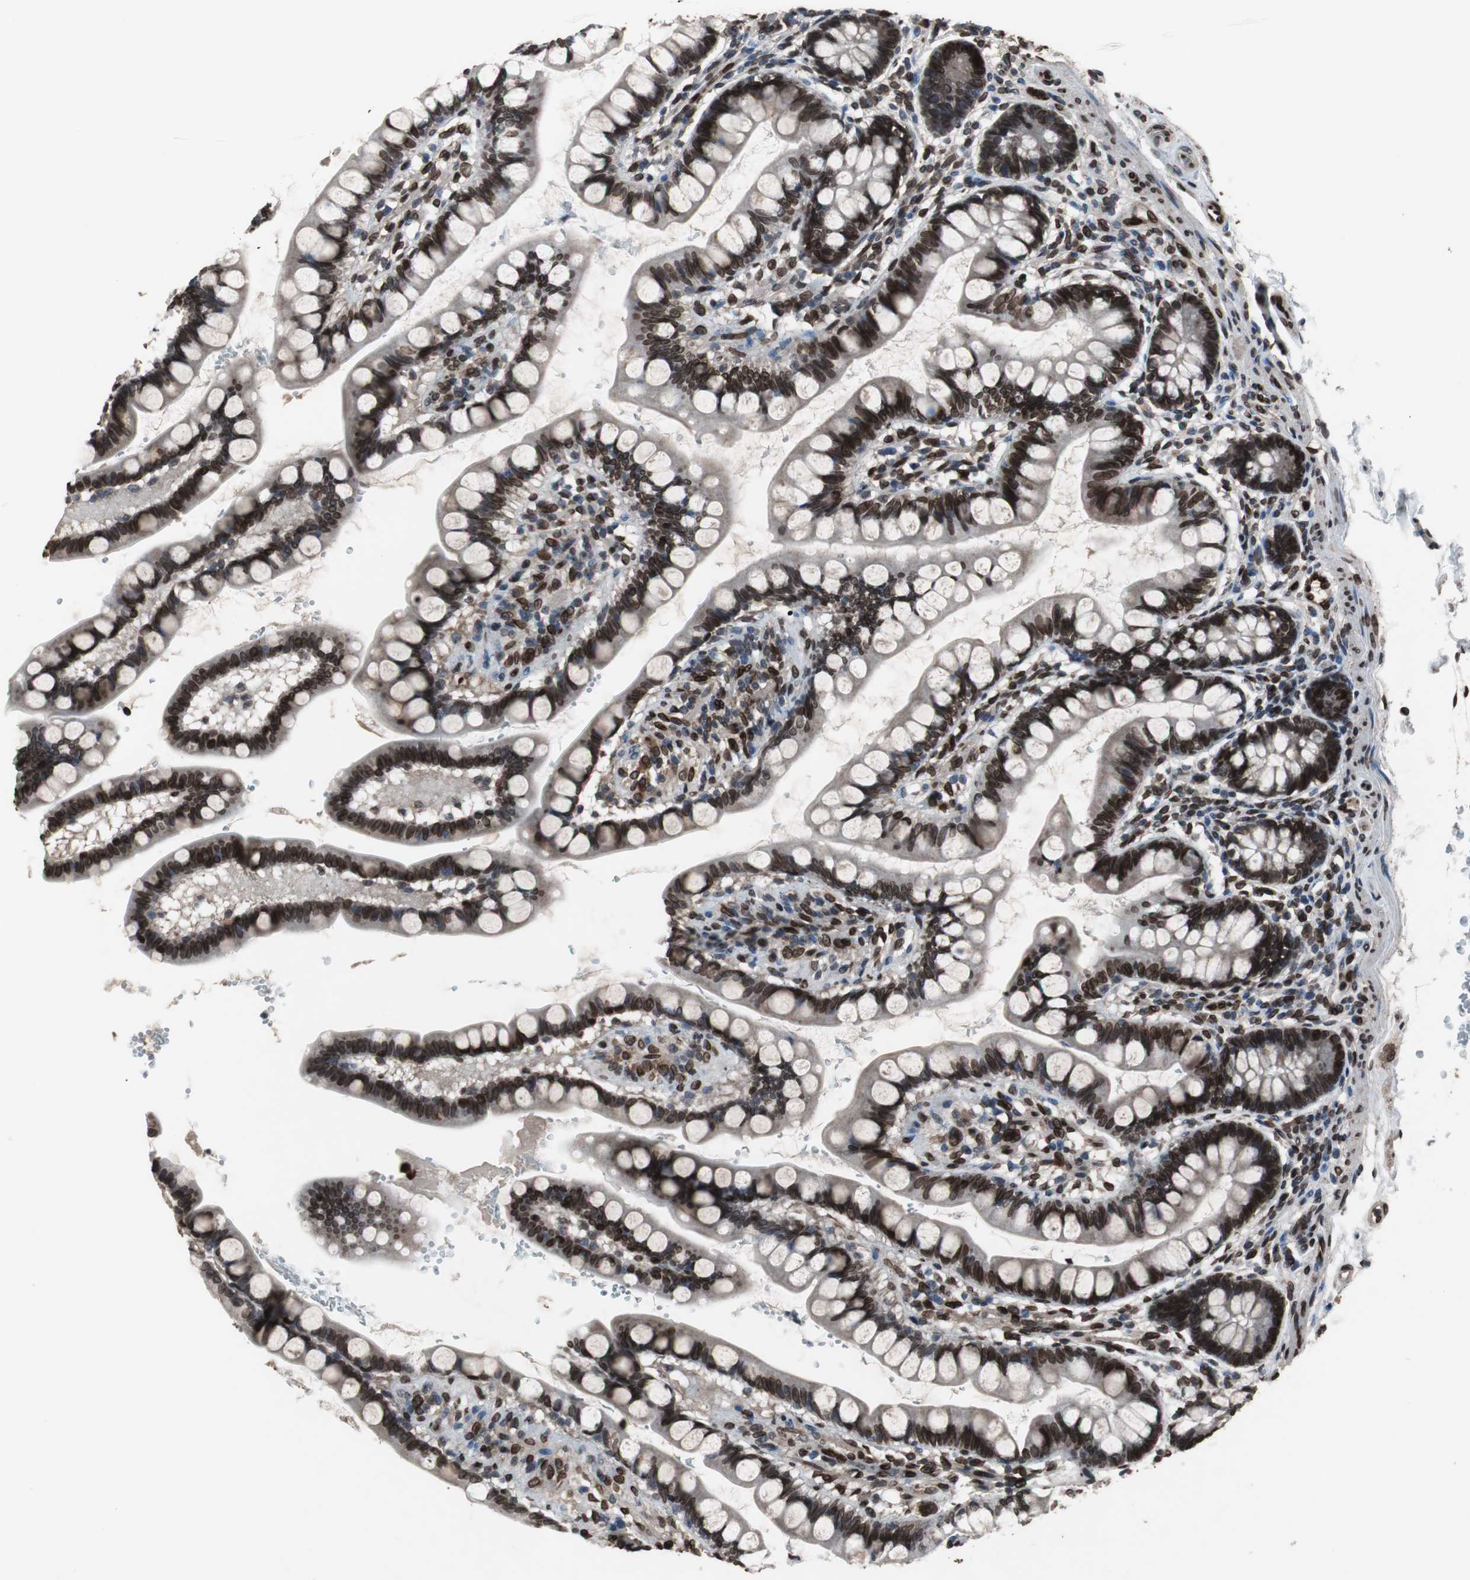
{"staining": {"intensity": "strong", "quantity": ">75%", "location": "cytoplasmic/membranous,nuclear"}, "tissue": "small intestine", "cell_type": "Glandular cells", "image_type": "normal", "snomed": [{"axis": "morphology", "description": "Normal tissue, NOS"}, {"axis": "topography", "description": "Small intestine"}], "caption": "Immunohistochemical staining of unremarkable small intestine reveals strong cytoplasmic/membranous,nuclear protein expression in about >75% of glandular cells. (Stains: DAB (3,3'-diaminobenzidine) in brown, nuclei in blue, Microscopy: brightfield microscopy at high magnification).", "gene": "LMNA", "patient": {"sex": "female", "age": 58}}